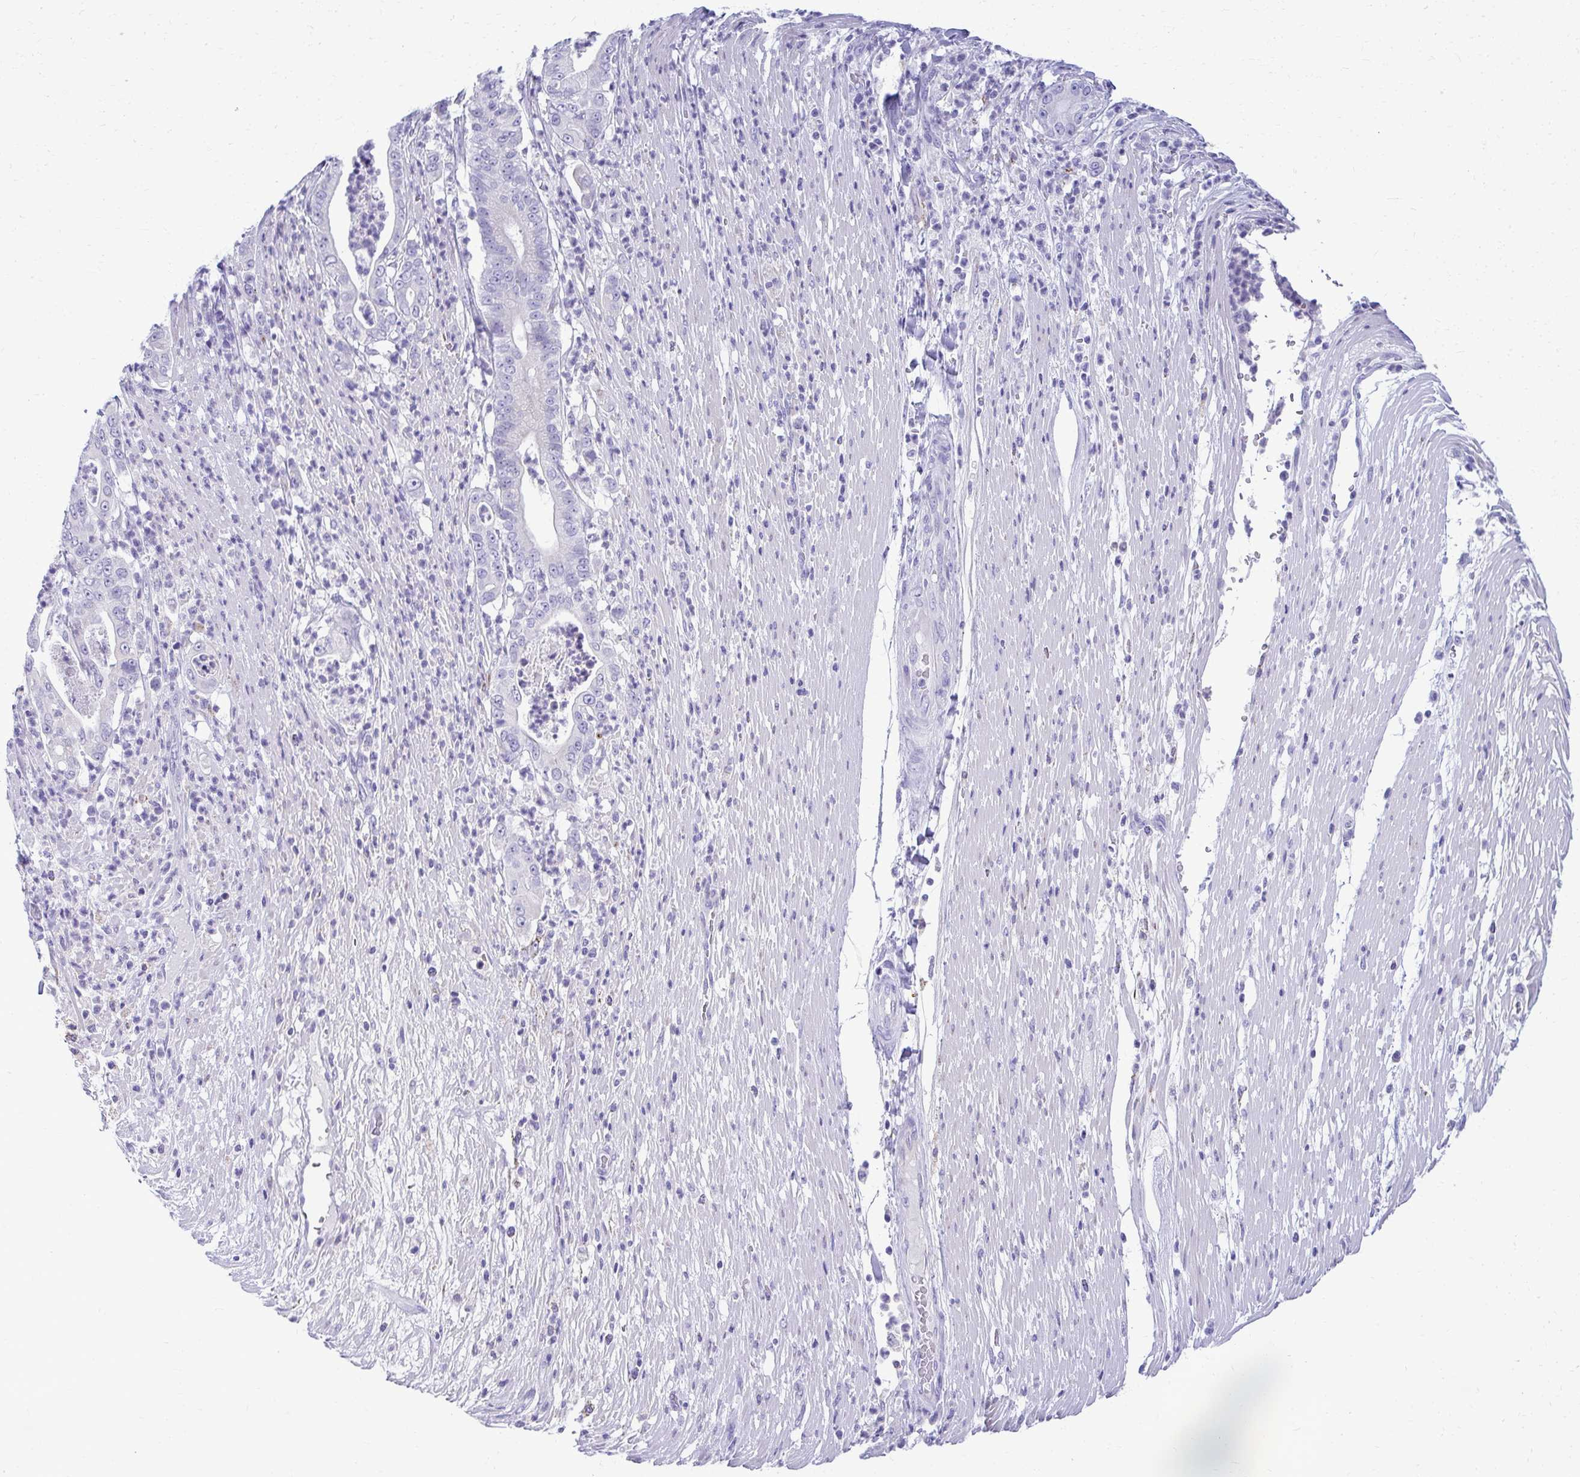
{"staining": {"intensity": "negative", "quantity": "none", "location": "none"}, "tissue": "pancreatic cancer", "cell_type": "Tumor cells", "image_type": "cancer", "snomed": [{"axis": "morphology", "description": "Adenocarcinoma, NOS"}, {"axis": "topography", "description": "Pancreas"}], "caption": "Pancreatic cancer (adenocarcinoma) stained for a protein using IHC demonstrates no positivity tumor cells.", "gene": "AIG1", "patient": {"sex": "male", "age": 71}}